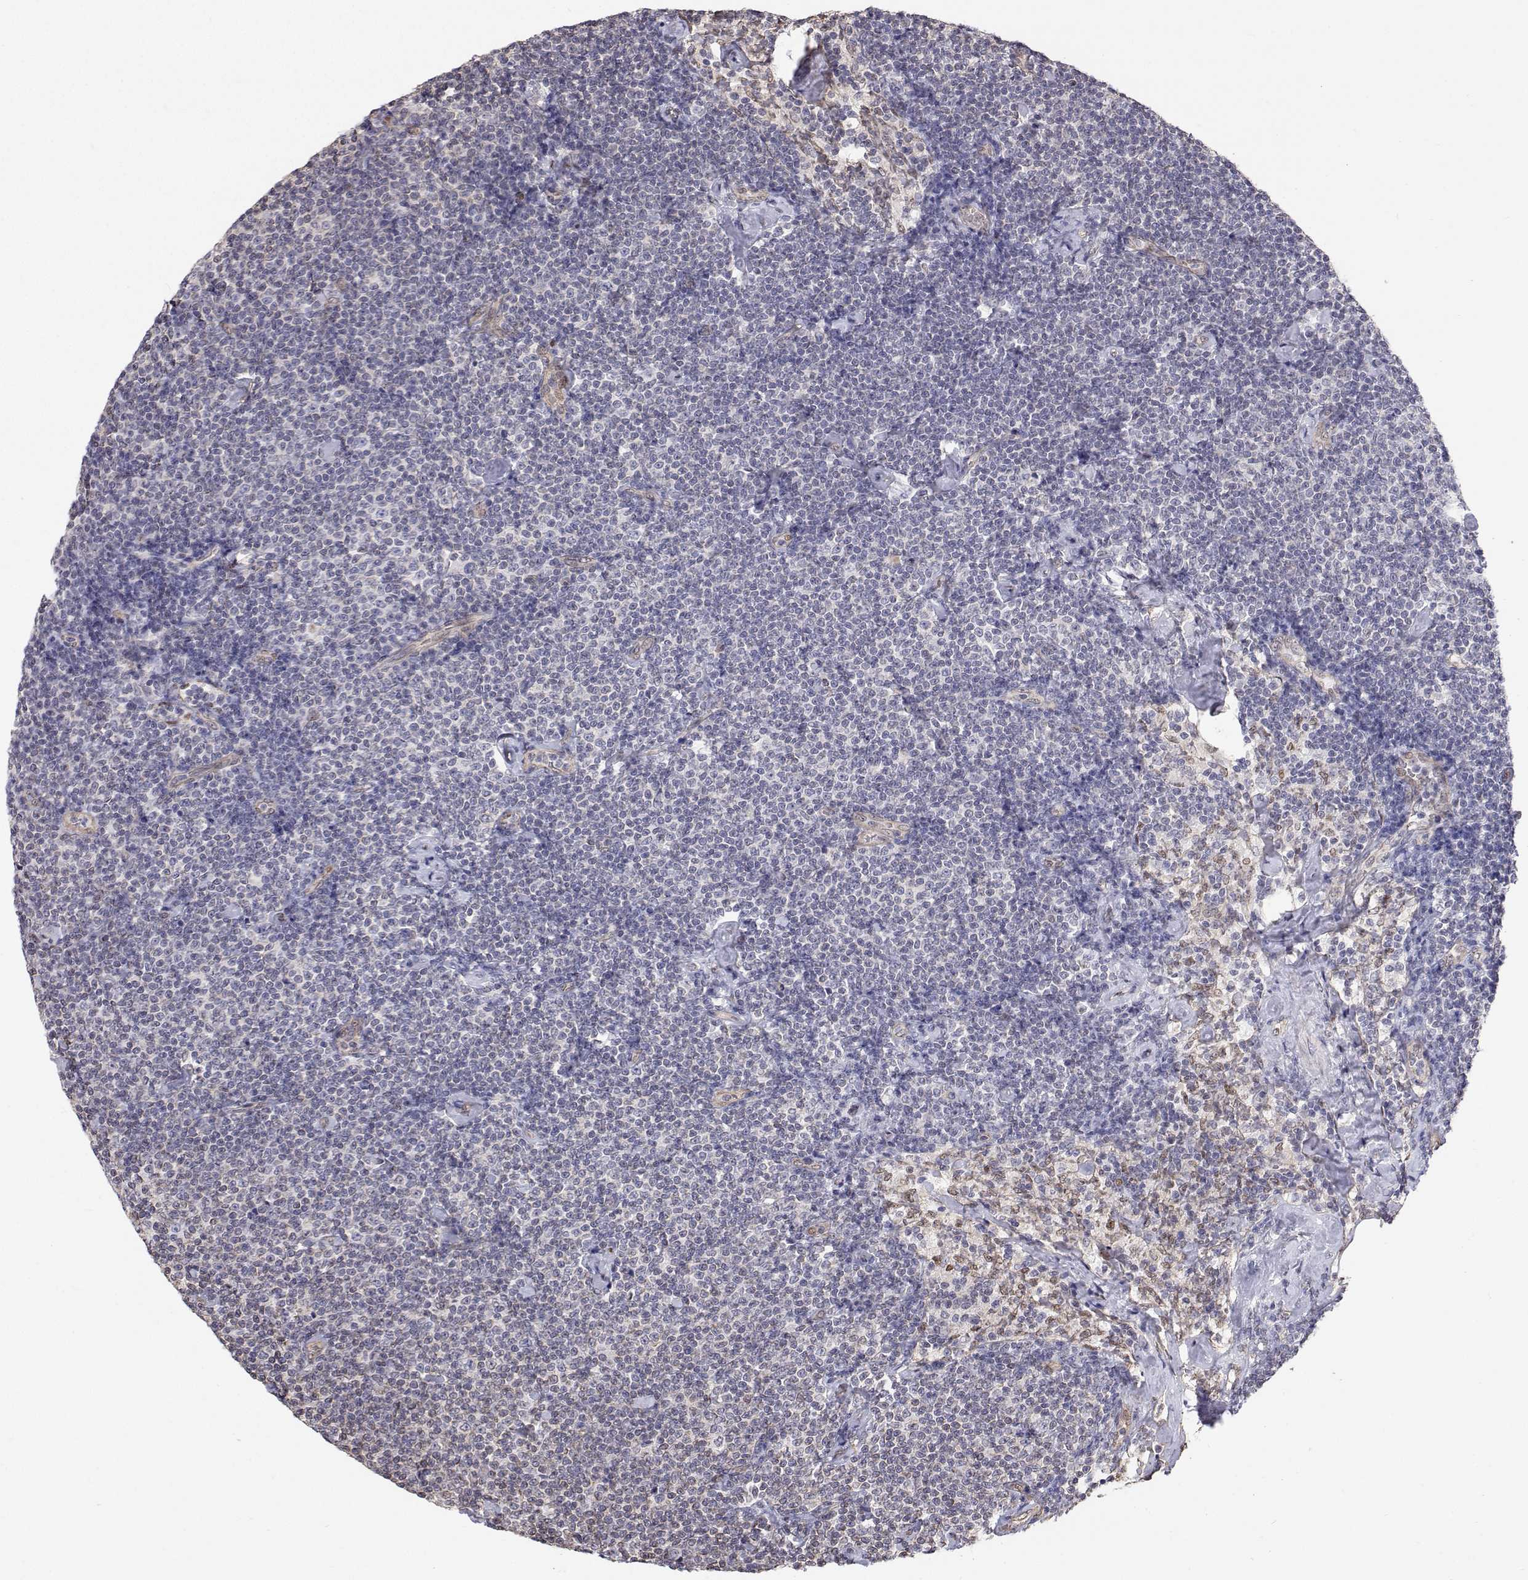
{"staining": {"intensity": "negative", "quantity": "none", "location": "none"}, "tissue": "lymphoma", "cell_type": "Tumor cells", "image_type": "cancer", "snomed": [{"axis": "morphology", "description": "Malignant lymphoma, non-Hodgkin's type, Low grade"}, {"axis": "topography", "description": "Lymph node"}], "caption": "Micrograph shows no significant protein positivity in tumor cells of lymphoma.", "gene": "GSDMA", "patient": {"sex": "male", "age": 81}}